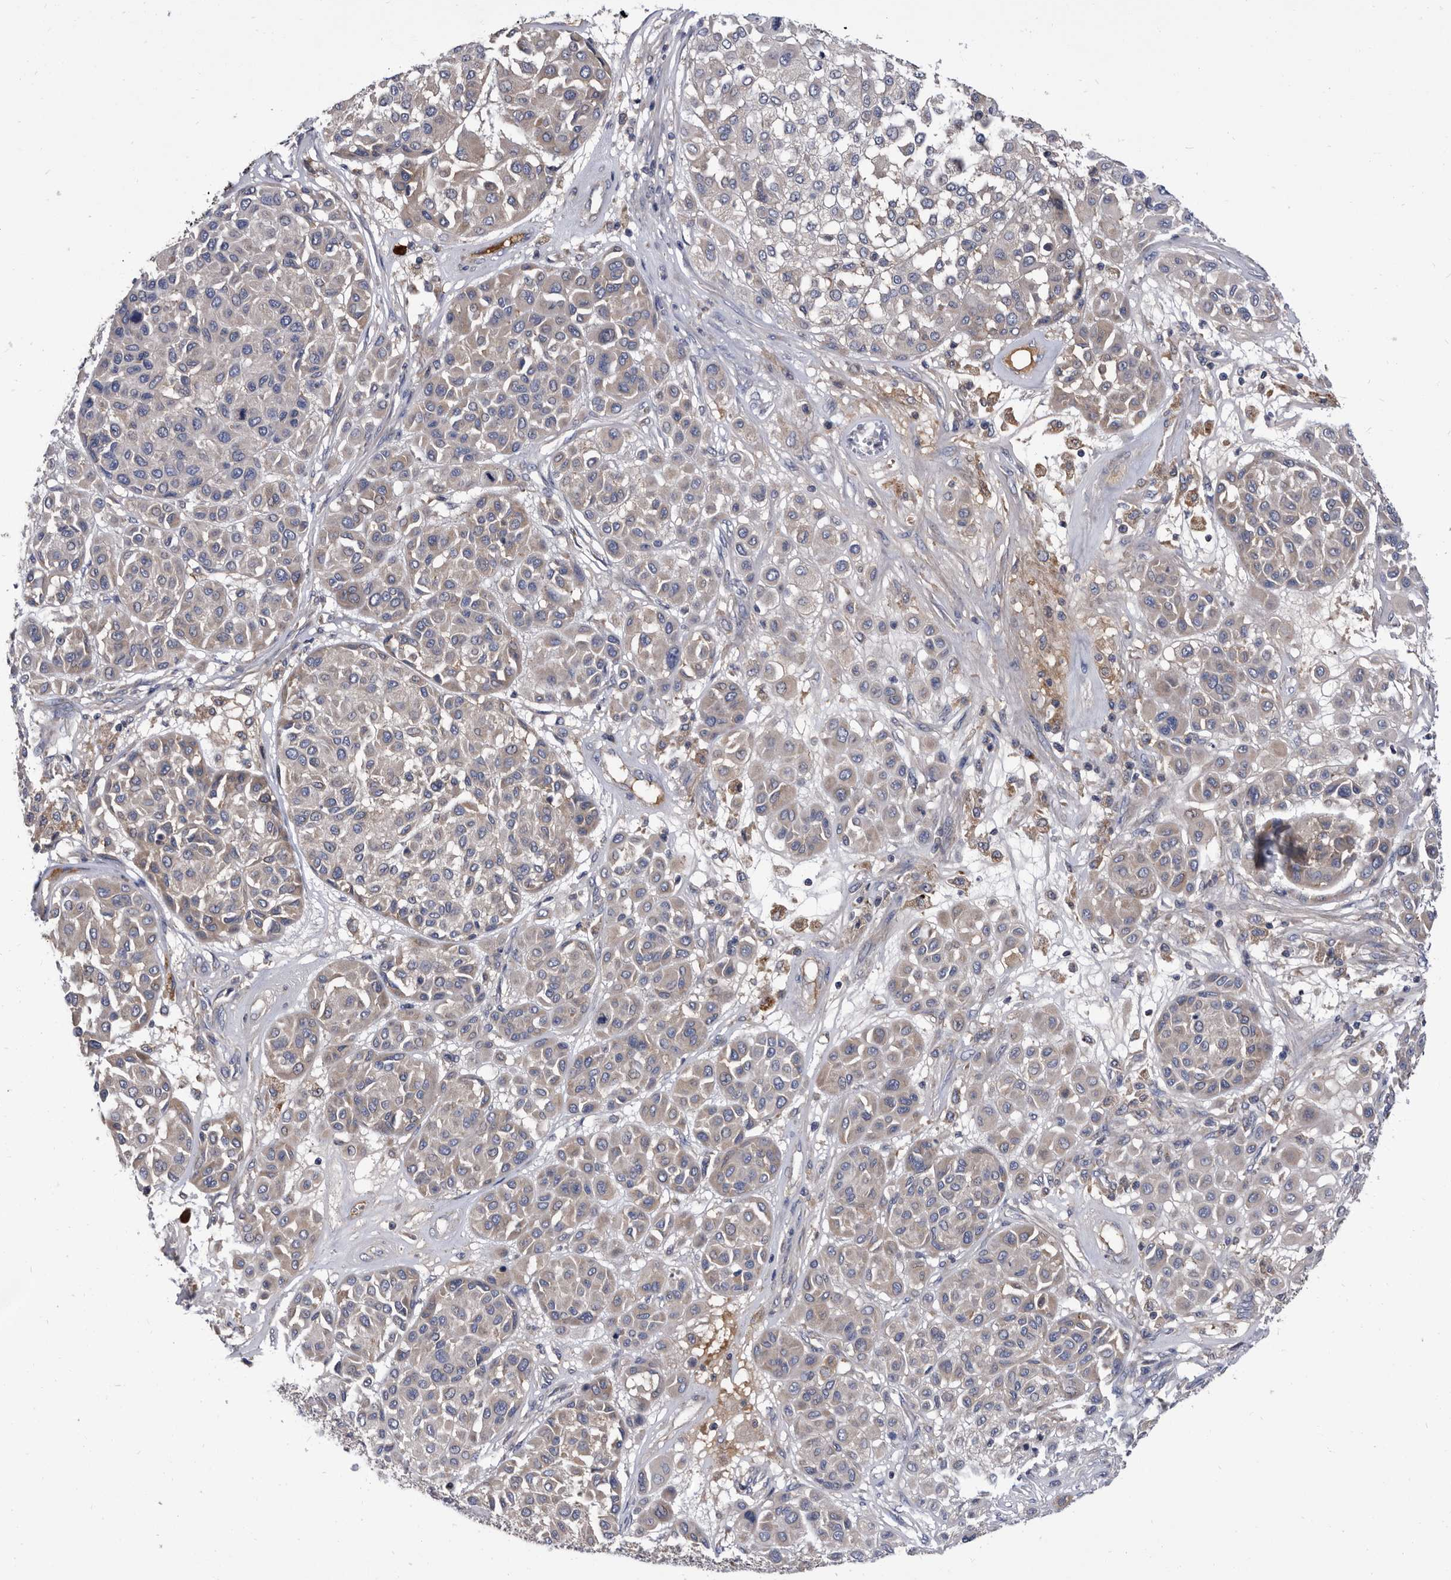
{"staining": {"intensity": "negative", "quantity": "none", "location": "none"}, "tissue": "melanoma", "cell_type": "Tumor cells", "image_type": "cancer", "snomed": [{"axis": "morphology", "description": "Malignant melanoma, Metastatic site"}, {"axis": "topography", "description": "Soft tissue"}], "caption": "A high-resolution photomicrograph shows IHC staining of melanoma, which reveals no significant staining in tumor cells.", "gene": "DTNBP1", "patient": {"sex": "male", "age": 41}}